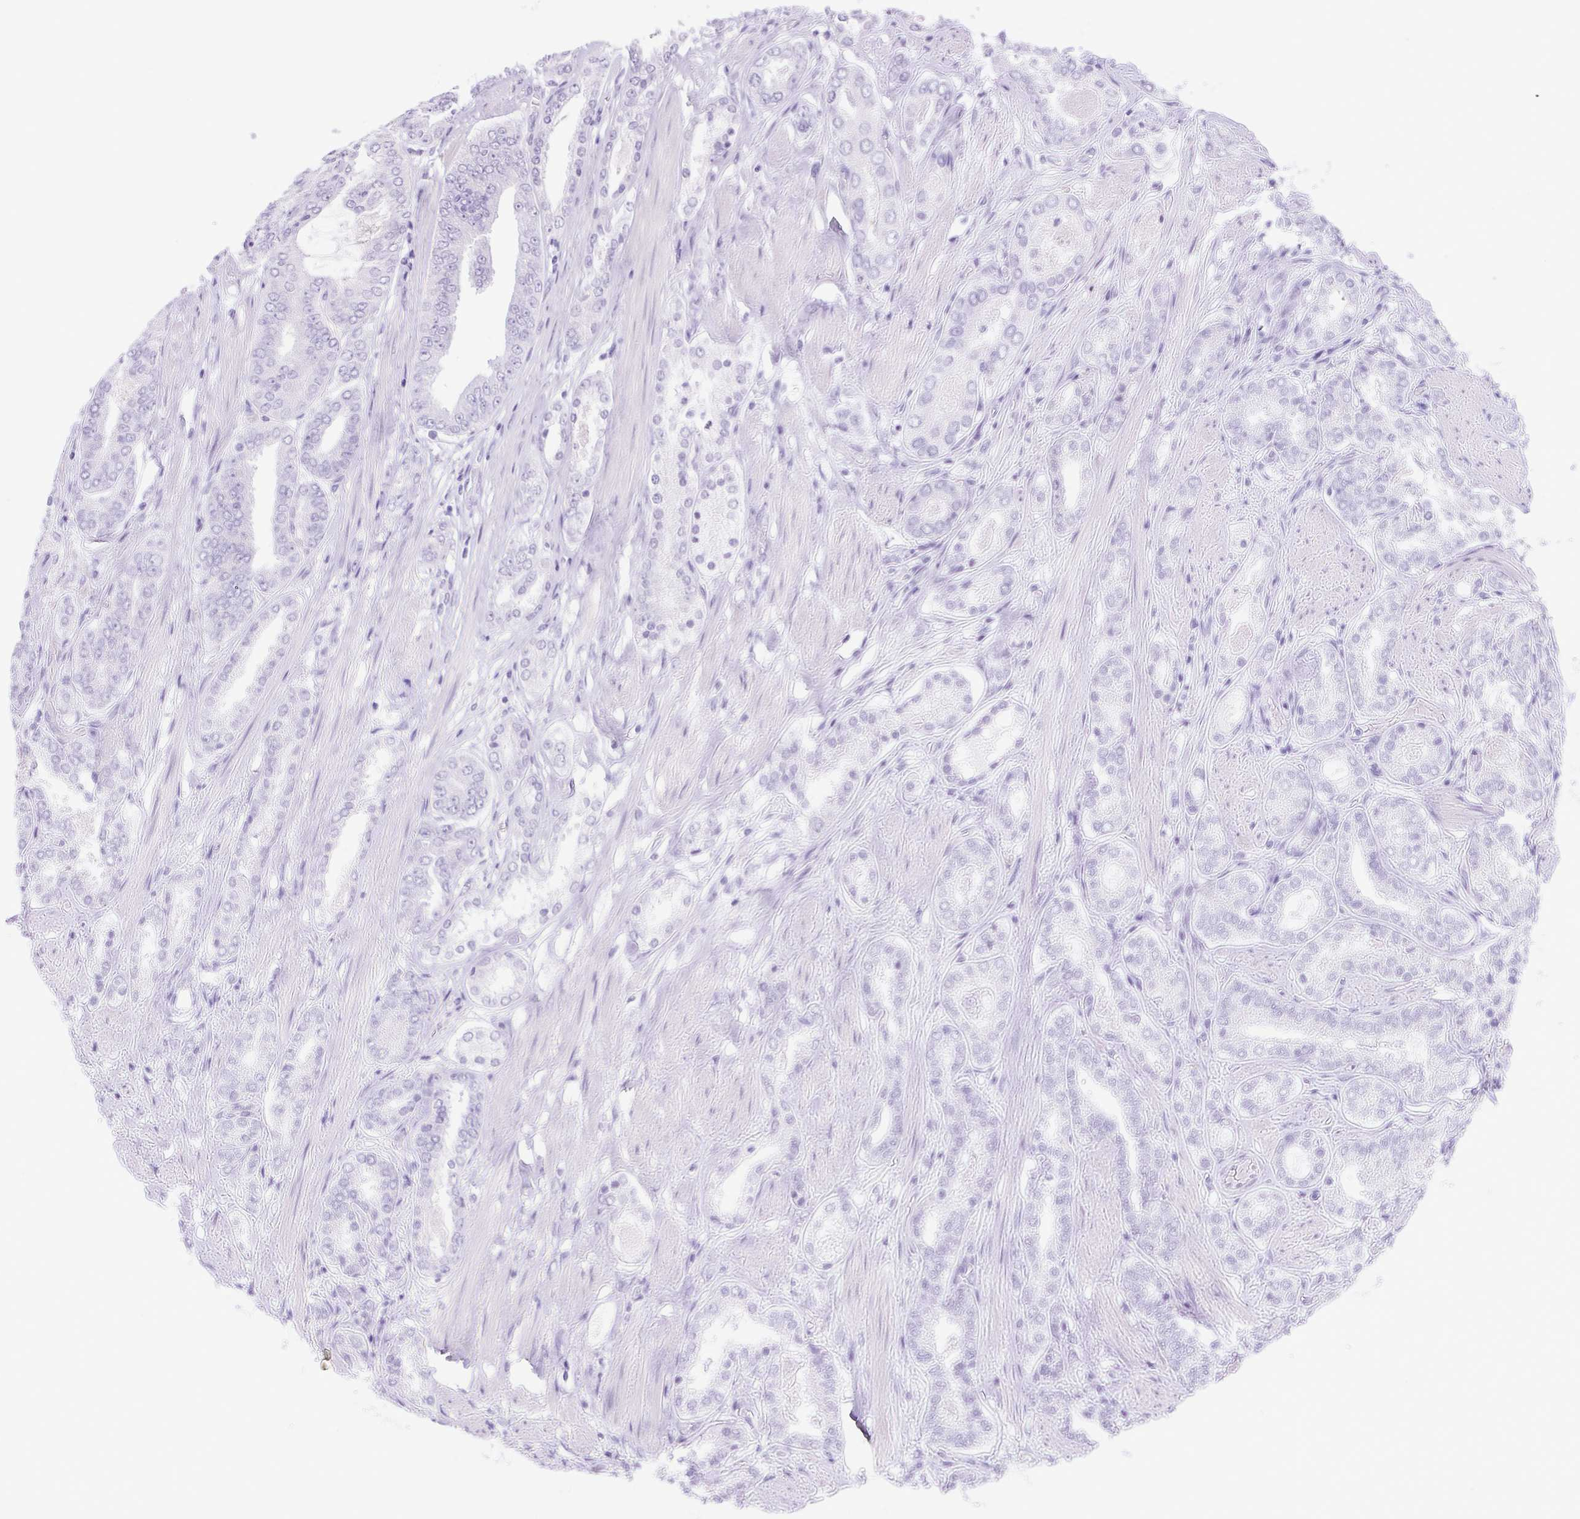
{"staining": {"intensity": "negative", "quantity": "none", "location": "none"}, "tissue": "prostate cancer", "cell_type": "Tumor cells", "image_type": "cancer", "snomed": [{"axis": "morphology", "description": "Adenocarcinoma, High grade"}, {"axis": "topography", "description": "Prostate"}], "caption": "DAB (3,3'-diaminobenzidine) immunohistochemical staining of human prostate cancer shows no significant staining in tumor cells. (DAB (3,3'-diaminobenzidine) immunohistochemistry (IHC) visualized using brightfield microscopy, high magnification).", "gene": "CDSN", "patient": {"sex": "male", "age": 63}}